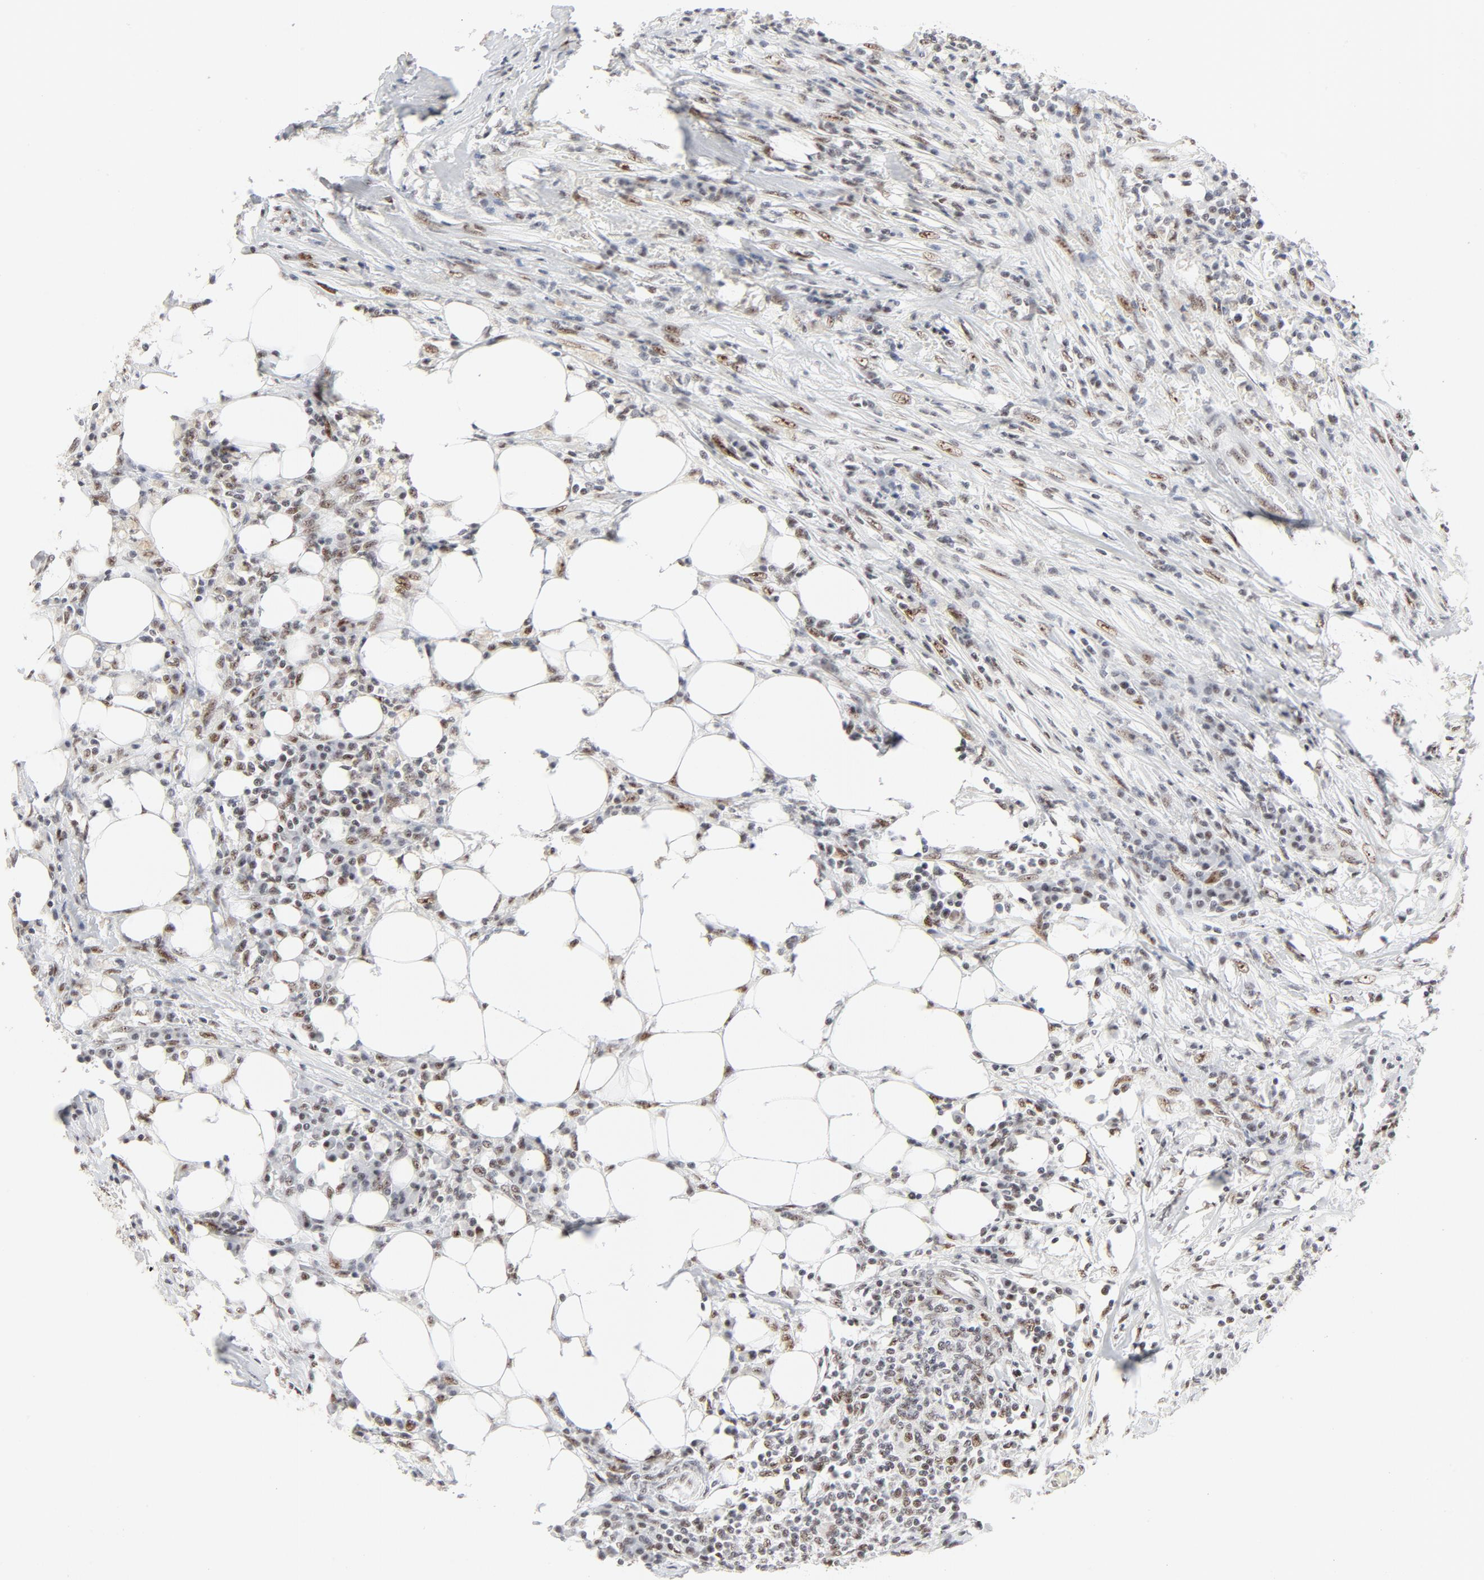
{"staining": {"intensity": "moderate", "quantity": ">75%", "location": "nuclear"}, "tissue": "colorectal cancer", "cell_type": "Tumor cells", "image_type": "cancer", "snomed": [{"axis": "morphology", "description": "Adenocarcinoma, NOS"}, {"axis": "topography", "description": "Colon"}], "caption": "Immunohistochemical staining of adenocarcinoma (colorectal) shows moderate nuclear protein positivity in about >75% of tumor cells.", "gene": "GTF2H1", "patient": {"sex": "male", "age": 71}}